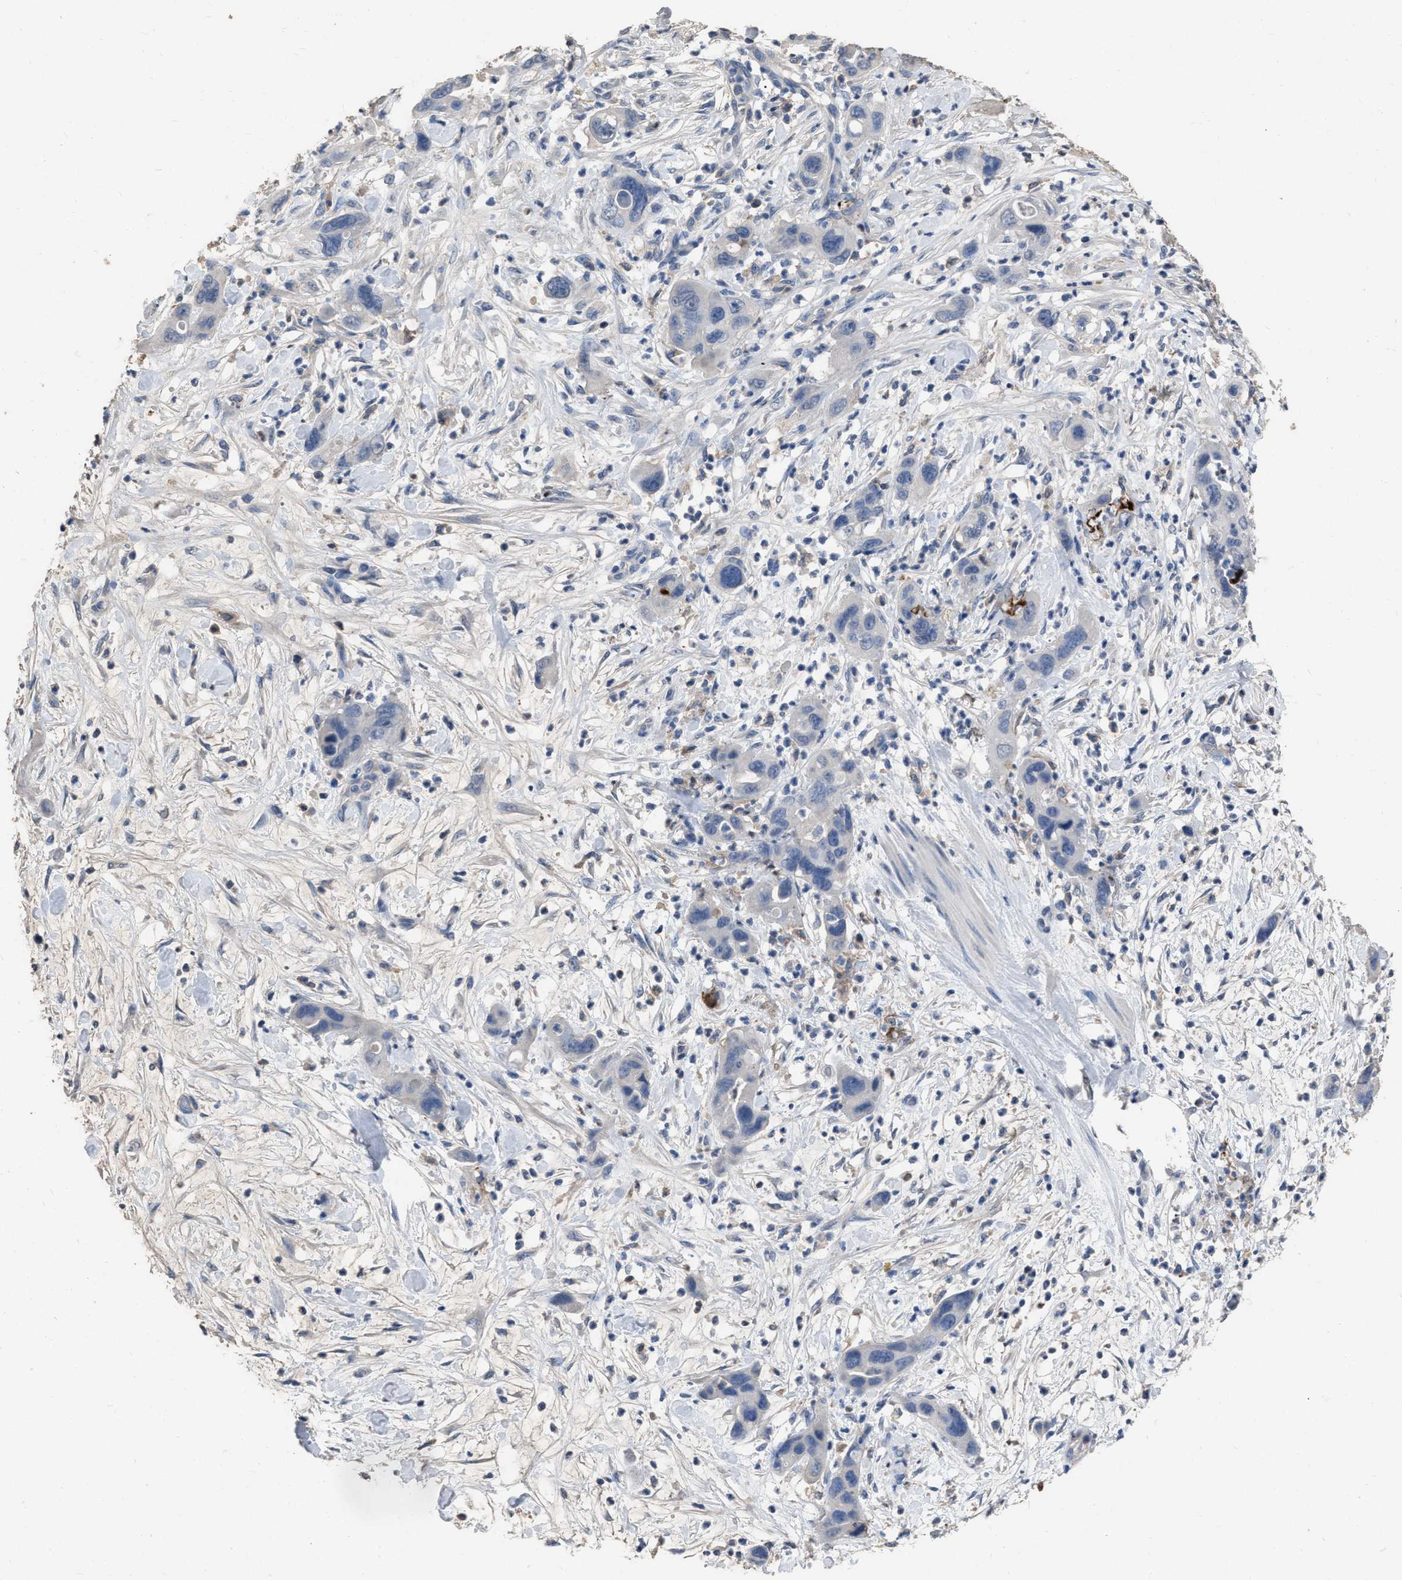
{"staining": {"intensity": "negative", "quantity": "none", "location": "none"}, "tissue": "pancreatic cancer", "cell_type": "Tumor cells", "image_type": "cancer", "snomed": [{"axis": "morphology", "description": "Adenocarcinoma, NOS"}, {"axis": "topography", "description": "Pancreas"}], "caption": "Micrograph shows no protein expression in tumor cells of pancreatic cancer tissue.", "gene": "HABP2", "patient": {"sex": "female", "age": 71}}